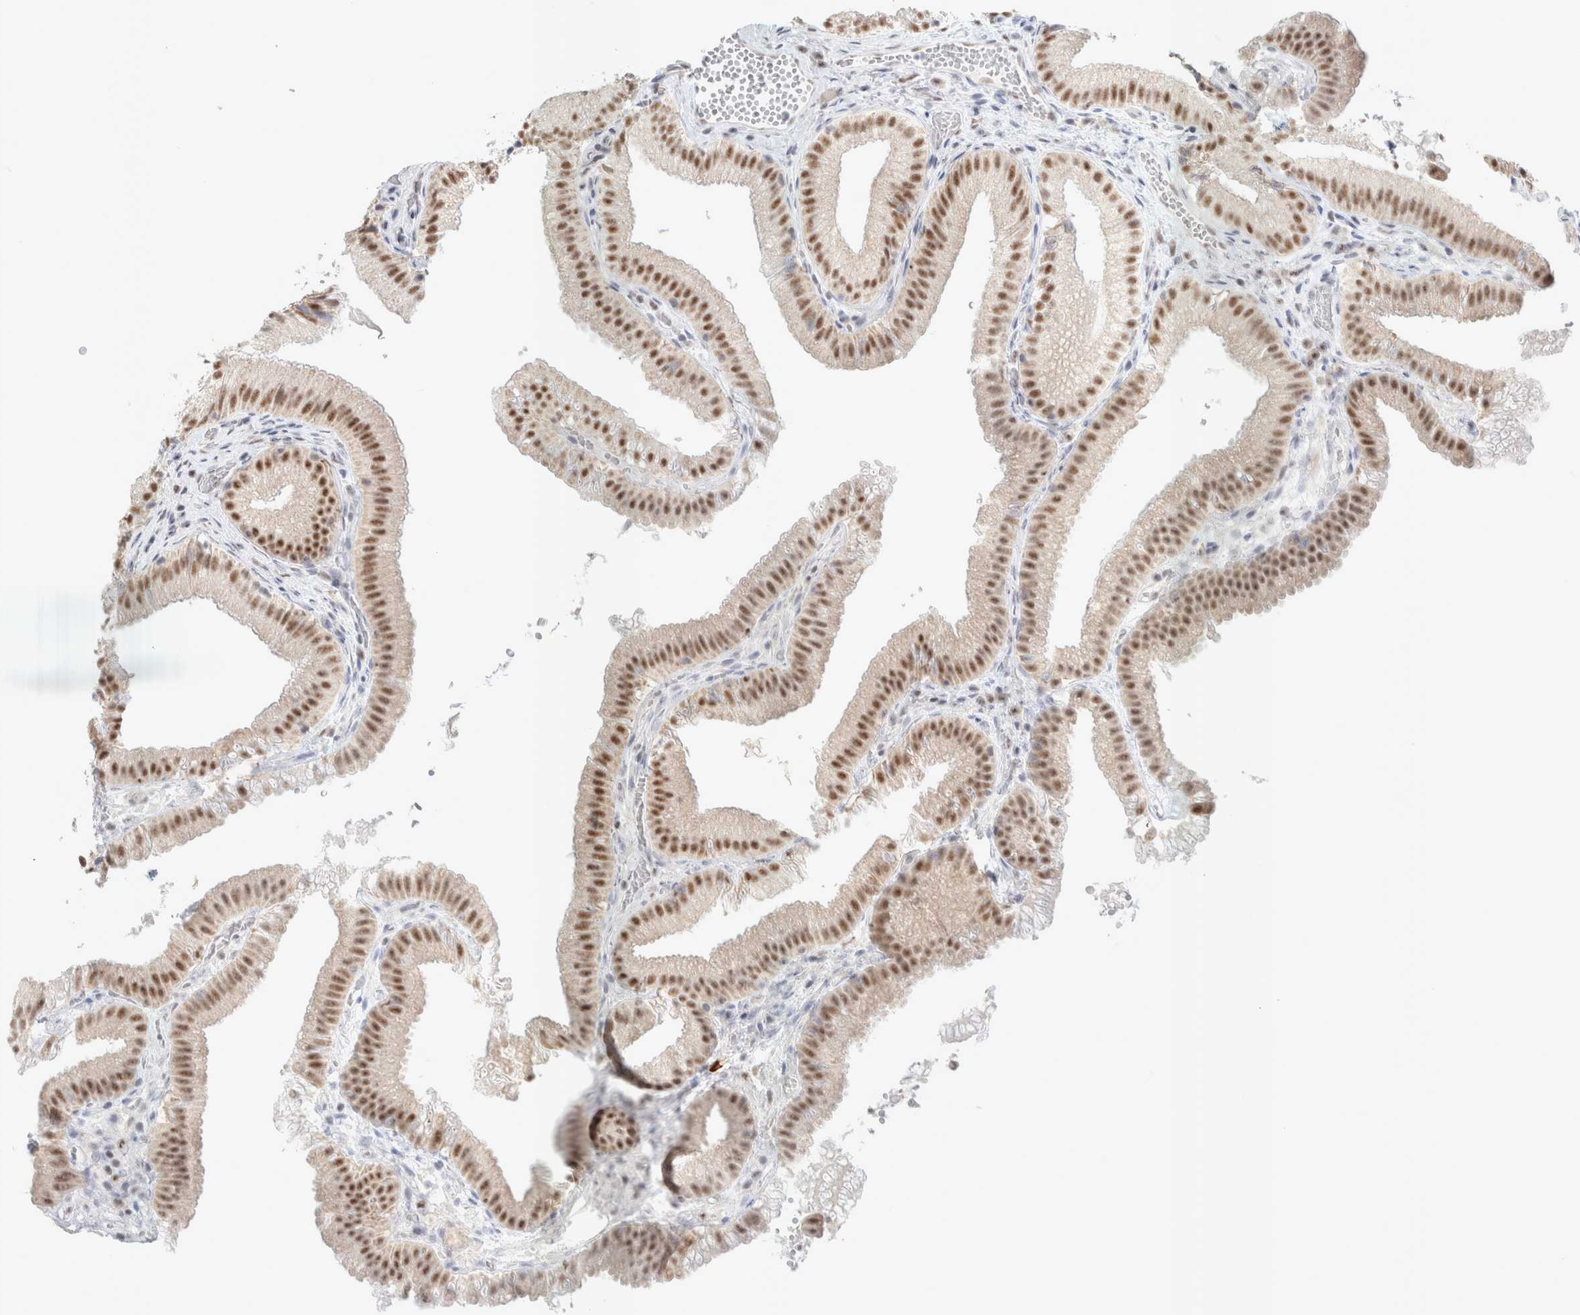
{"staining": {"intensity": "moderate", "quantity": ">75%", "location": "nuclear"}, "tissue": "gallbladder", "cell_type": "Glandular cells", "image_type": "normal", "snomed": [{"axis": "morphology", "description": "Normal tissue, NOS"}, {"axis": "topography", "description": "Gallbladder"}], "caption": "Immunohistochemical staining of normal gallbladder reveals moderate nuclear protein expression in approximately >75% of glandular cells. (DAB (3,3'-diaminobenzidine) IHC, brown staining for protein, blue staining for nuclei).", "gene": "TRMT12", "patient": {"sex": "female", "age": 30}}